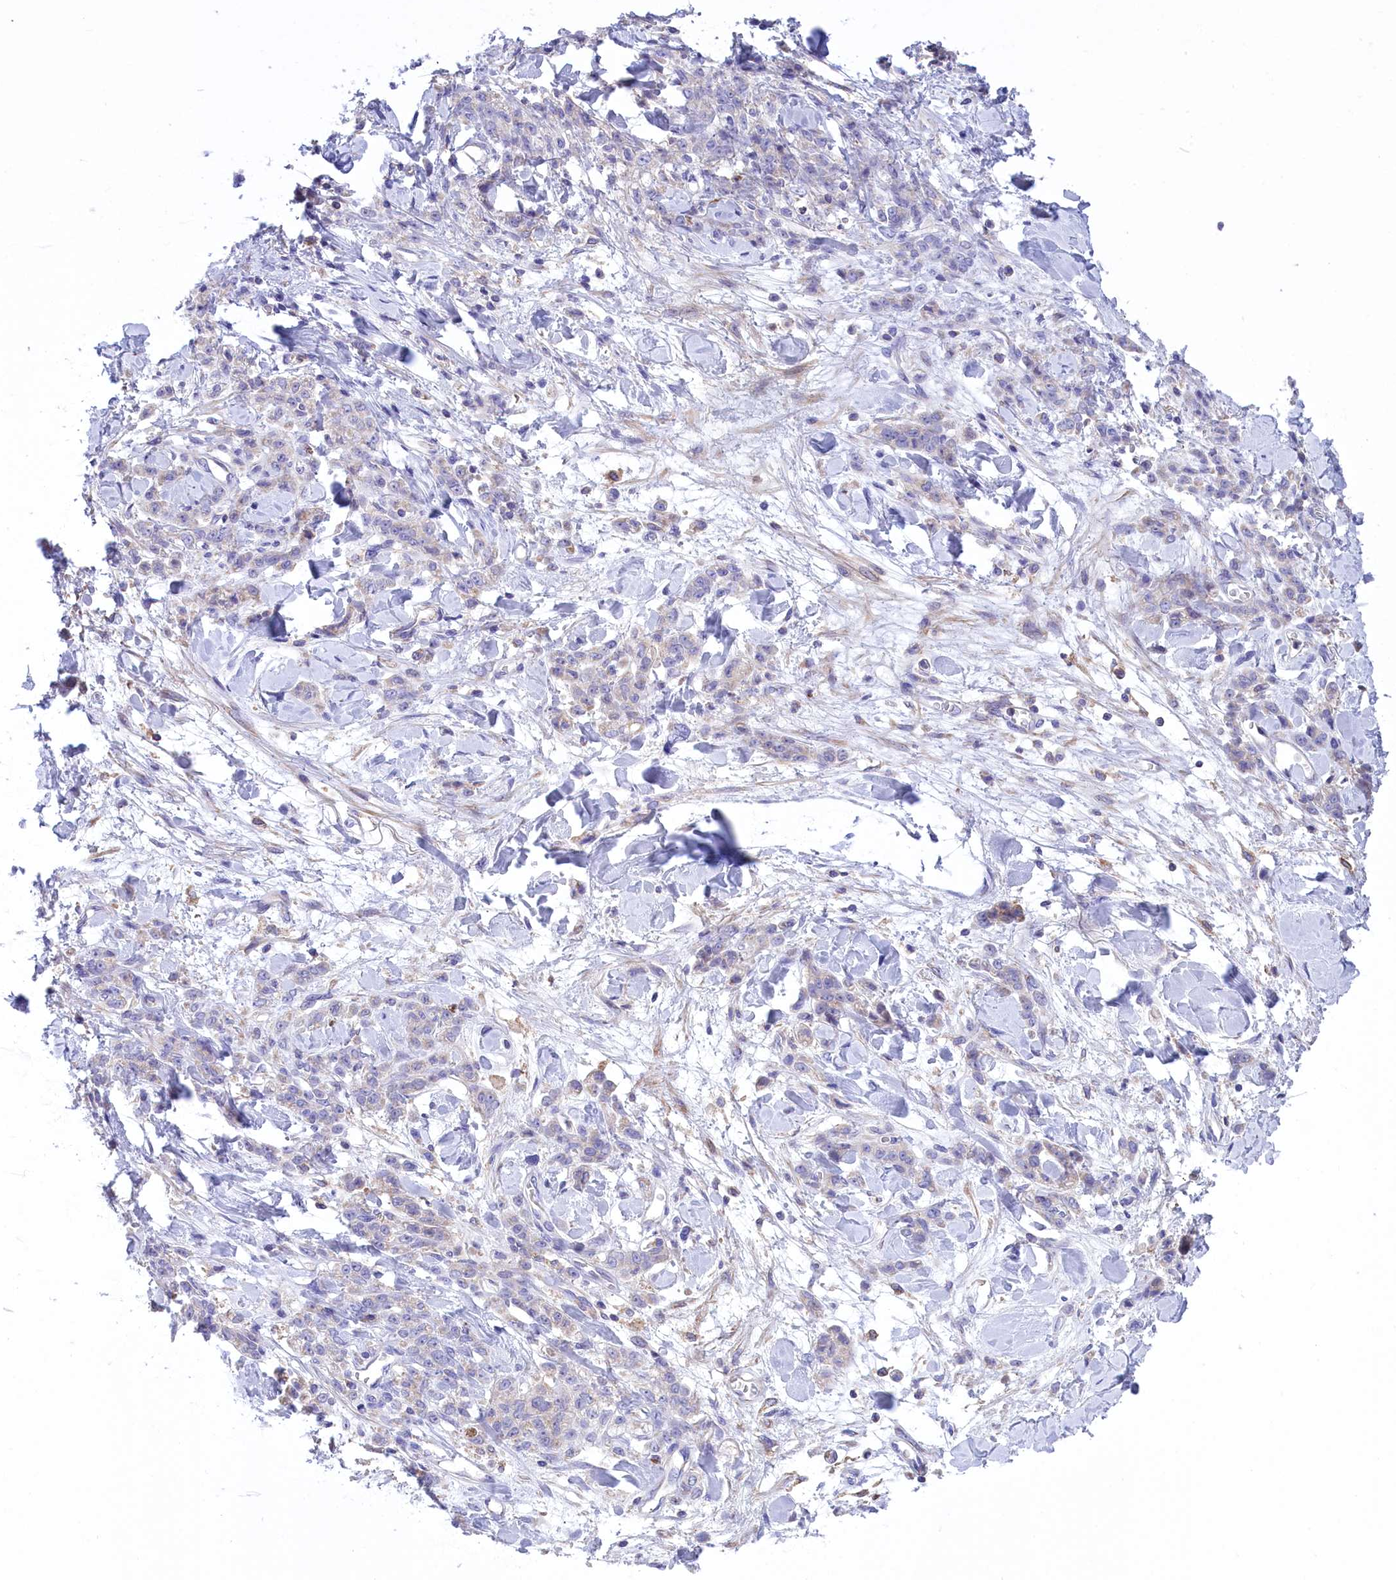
{"staining": {"intensity": "negative", "quantity": "none", "location": "none"}, "tissue": "stomach cancer", "cell_type": "Tumor cells", "image_type": "cancer", "snomed": [{"axis": "morphology", "description": "Normal tissue, NOS"}, {"axis": "morphology", "description": "Adenocarcinoma, NOS"}, {"axis": "topography", "description": "Stomach"}], "caption": "Protein analysis of stomach cancer reveals no significant expression in tumor cells.", "gene": "CORO7-PAM16", "patient": {"sex": "male", "age": 82}}